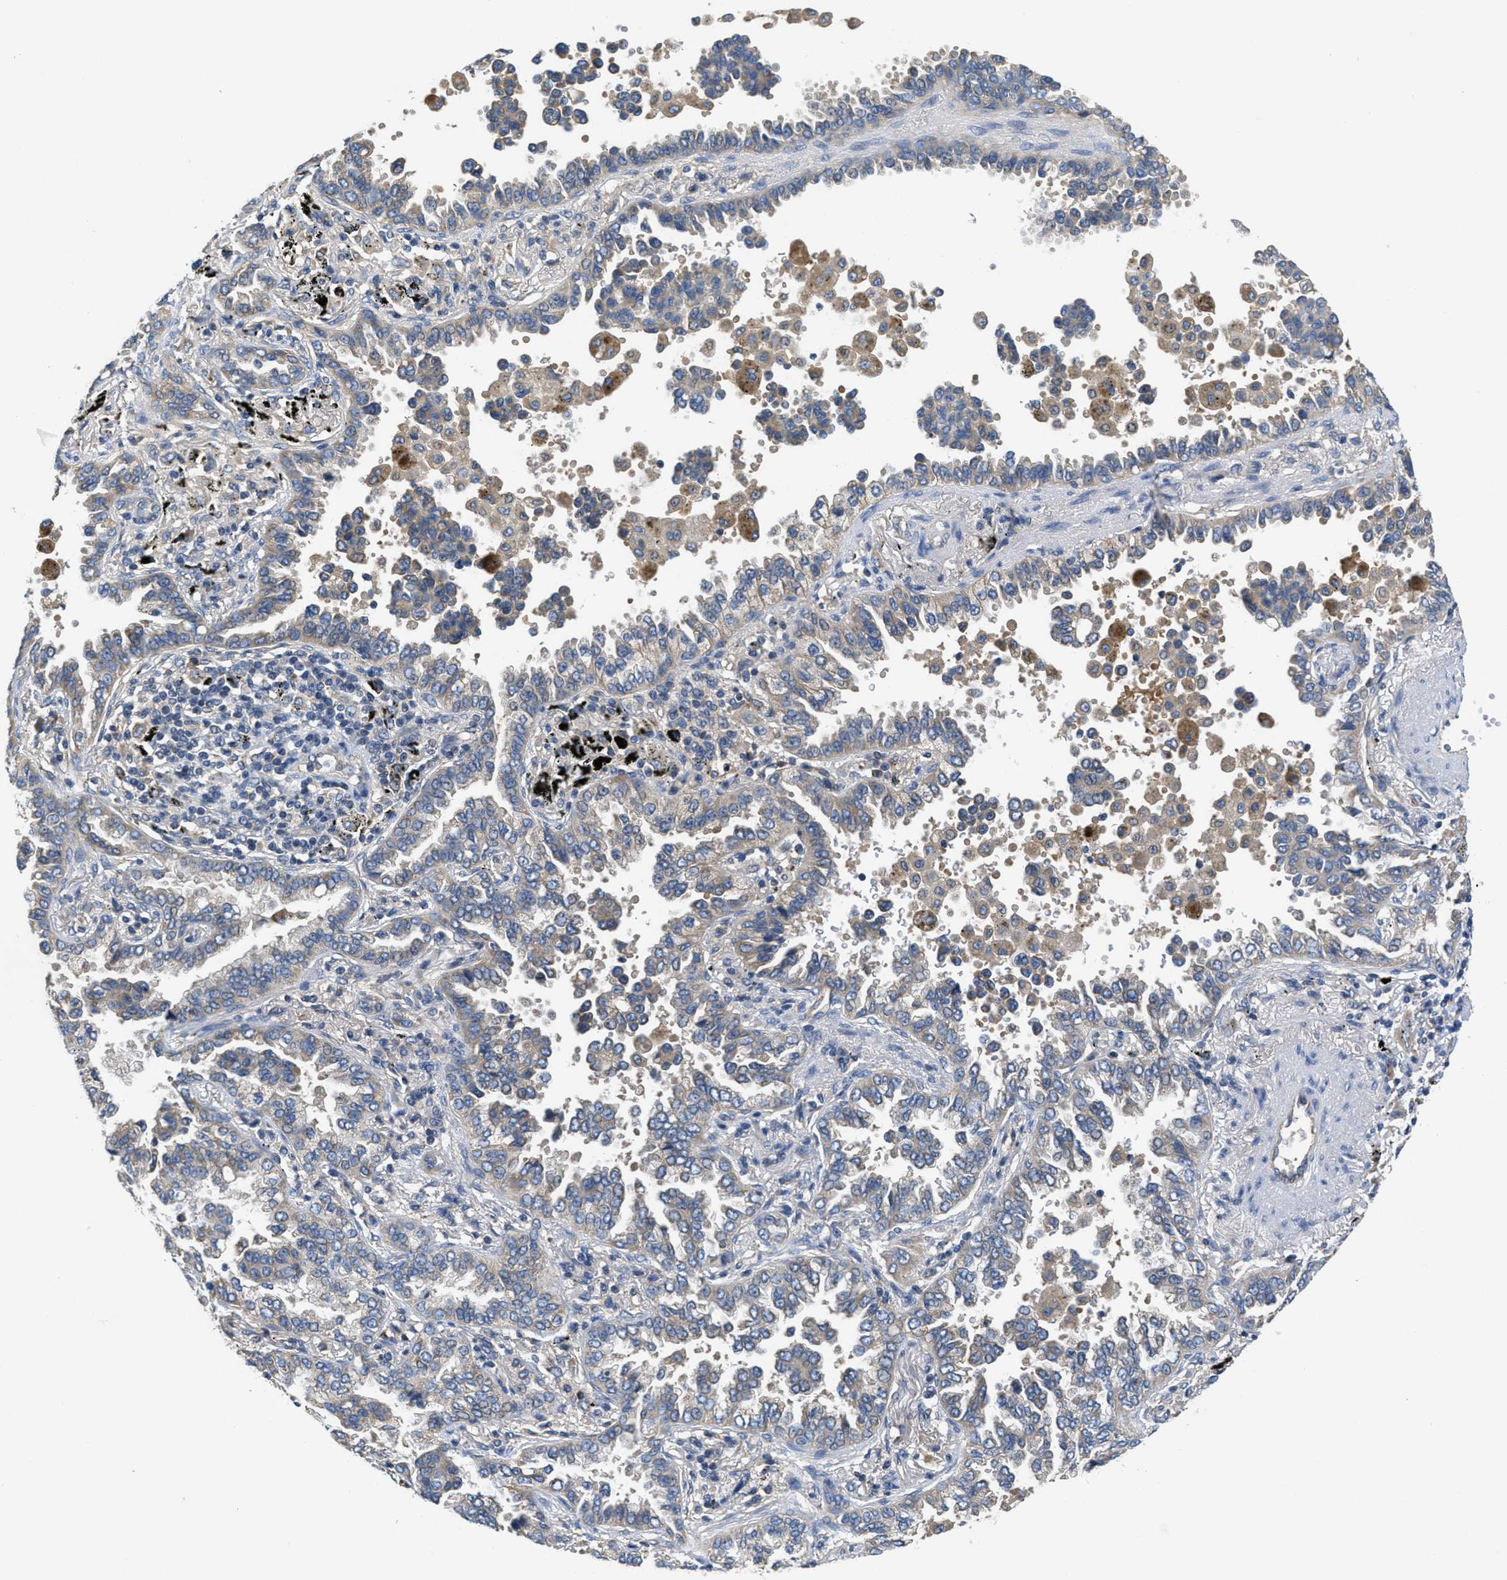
{"staining": {"intensity": "weak", "quantity": "<25%", "location": "cytoplasmic/membranous"}, "tissue": "lung cancer", "cell_type": "Tumor cells", "image_type": "cancer", "snomed": [{"axis": "morphology", "description": "Normal tissue, NOS"}, {"axis": "morphology", "description": "Adenocarcinoma, NOS"}, {"axis": "topography", "description": "Lung"}], "caption": "IHC histopathology image of neoplastic tissue: lung cancer (adenocarcinoma) stained with DAB shows no significant protein expression in tumor cells.", "gene": "GALK1", "patient": {"sex": "male", "age": 59}}